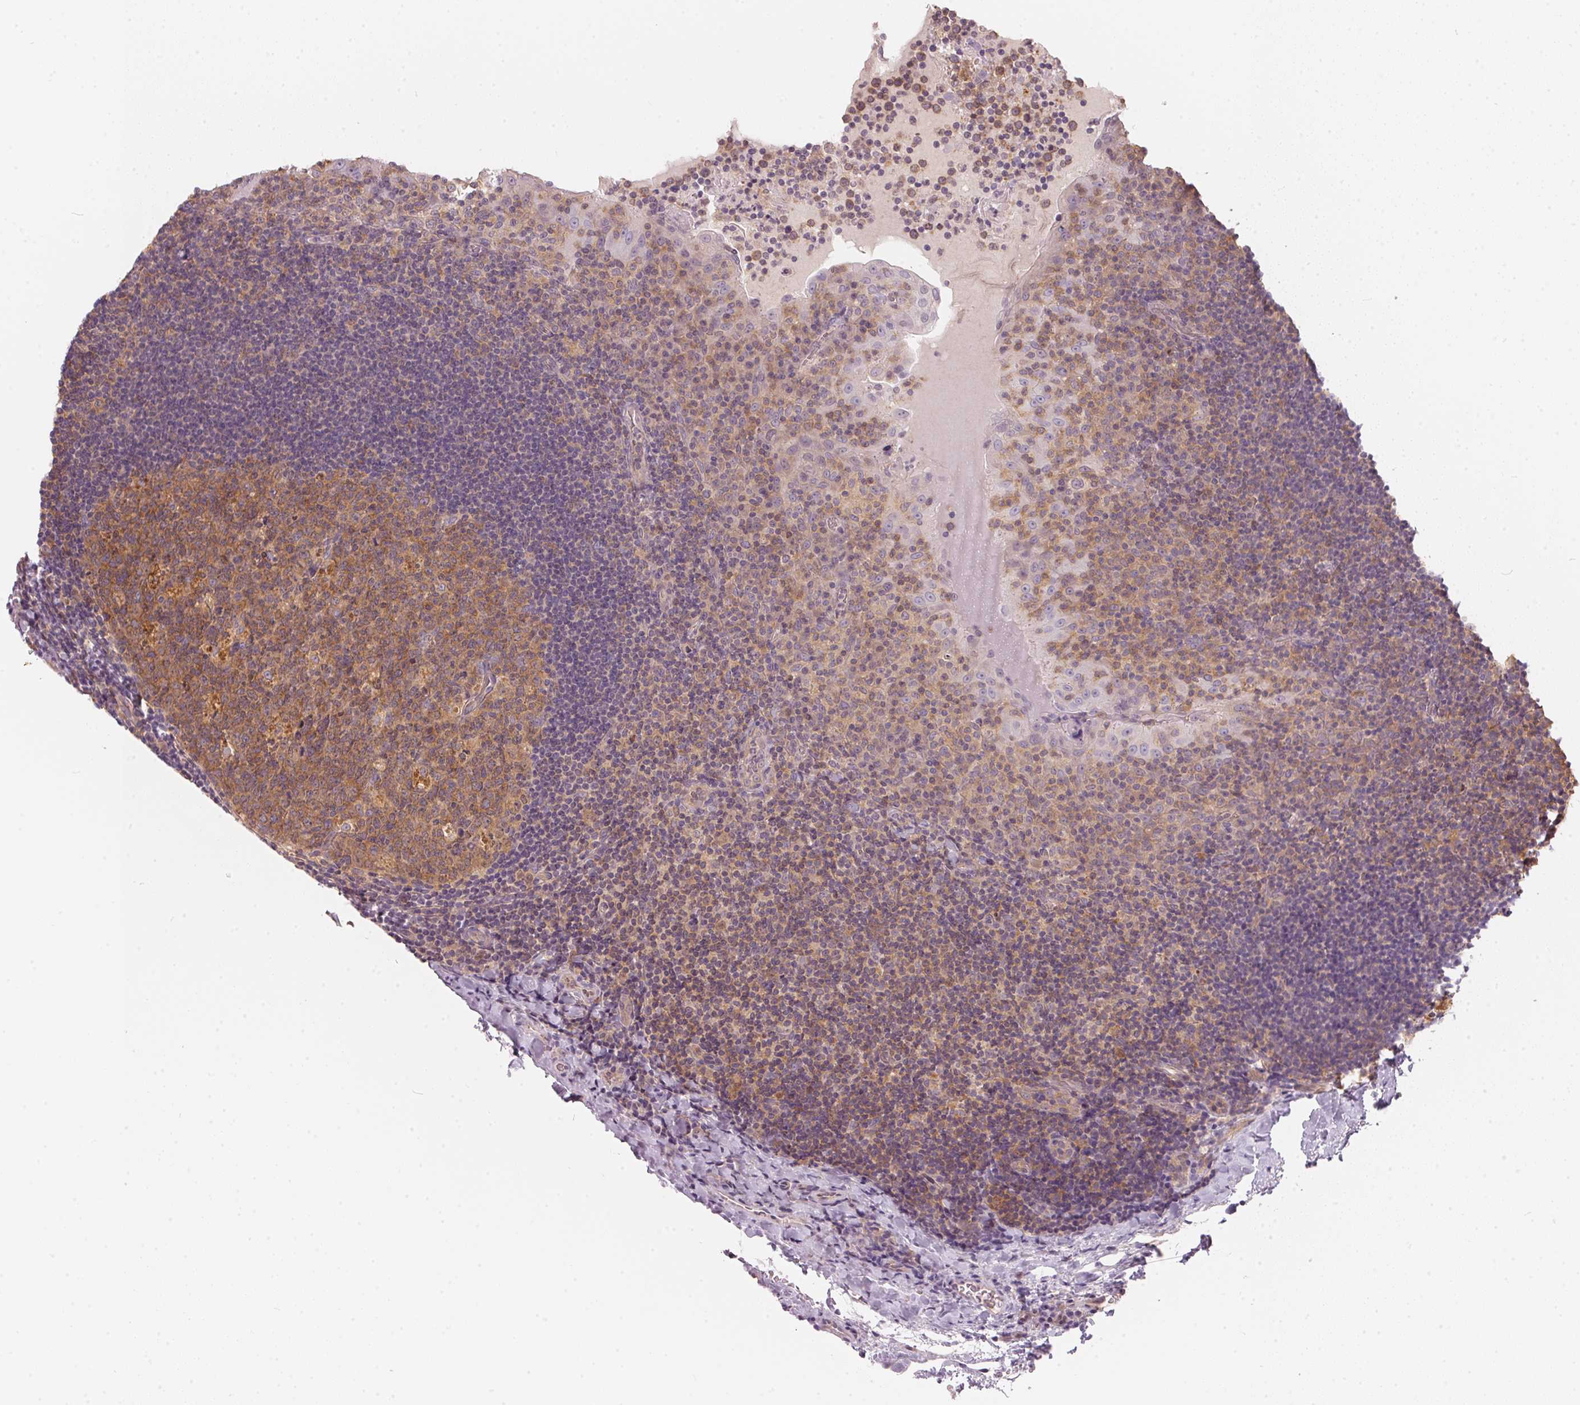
{"staining": {"intensity": "moderate", "quantity": ">75%", "location": "cytoplasmic/membranous"}, "tissue": "tonsil", "cell_type": "Germinal center cells", "image_type": "normal", "snomed": [{"axis": "morphology", "description": "Normal tissue, NOS"}, {"axis": "topography", "description": "Tonsil"}], "caption": "A brown stain shows moderate cytoplasmic/membranous positivity of a protein in germinal center cells of normal human tonsil.", "gene": "BLMH", "patient": {"sex": "male", "age": 17}}